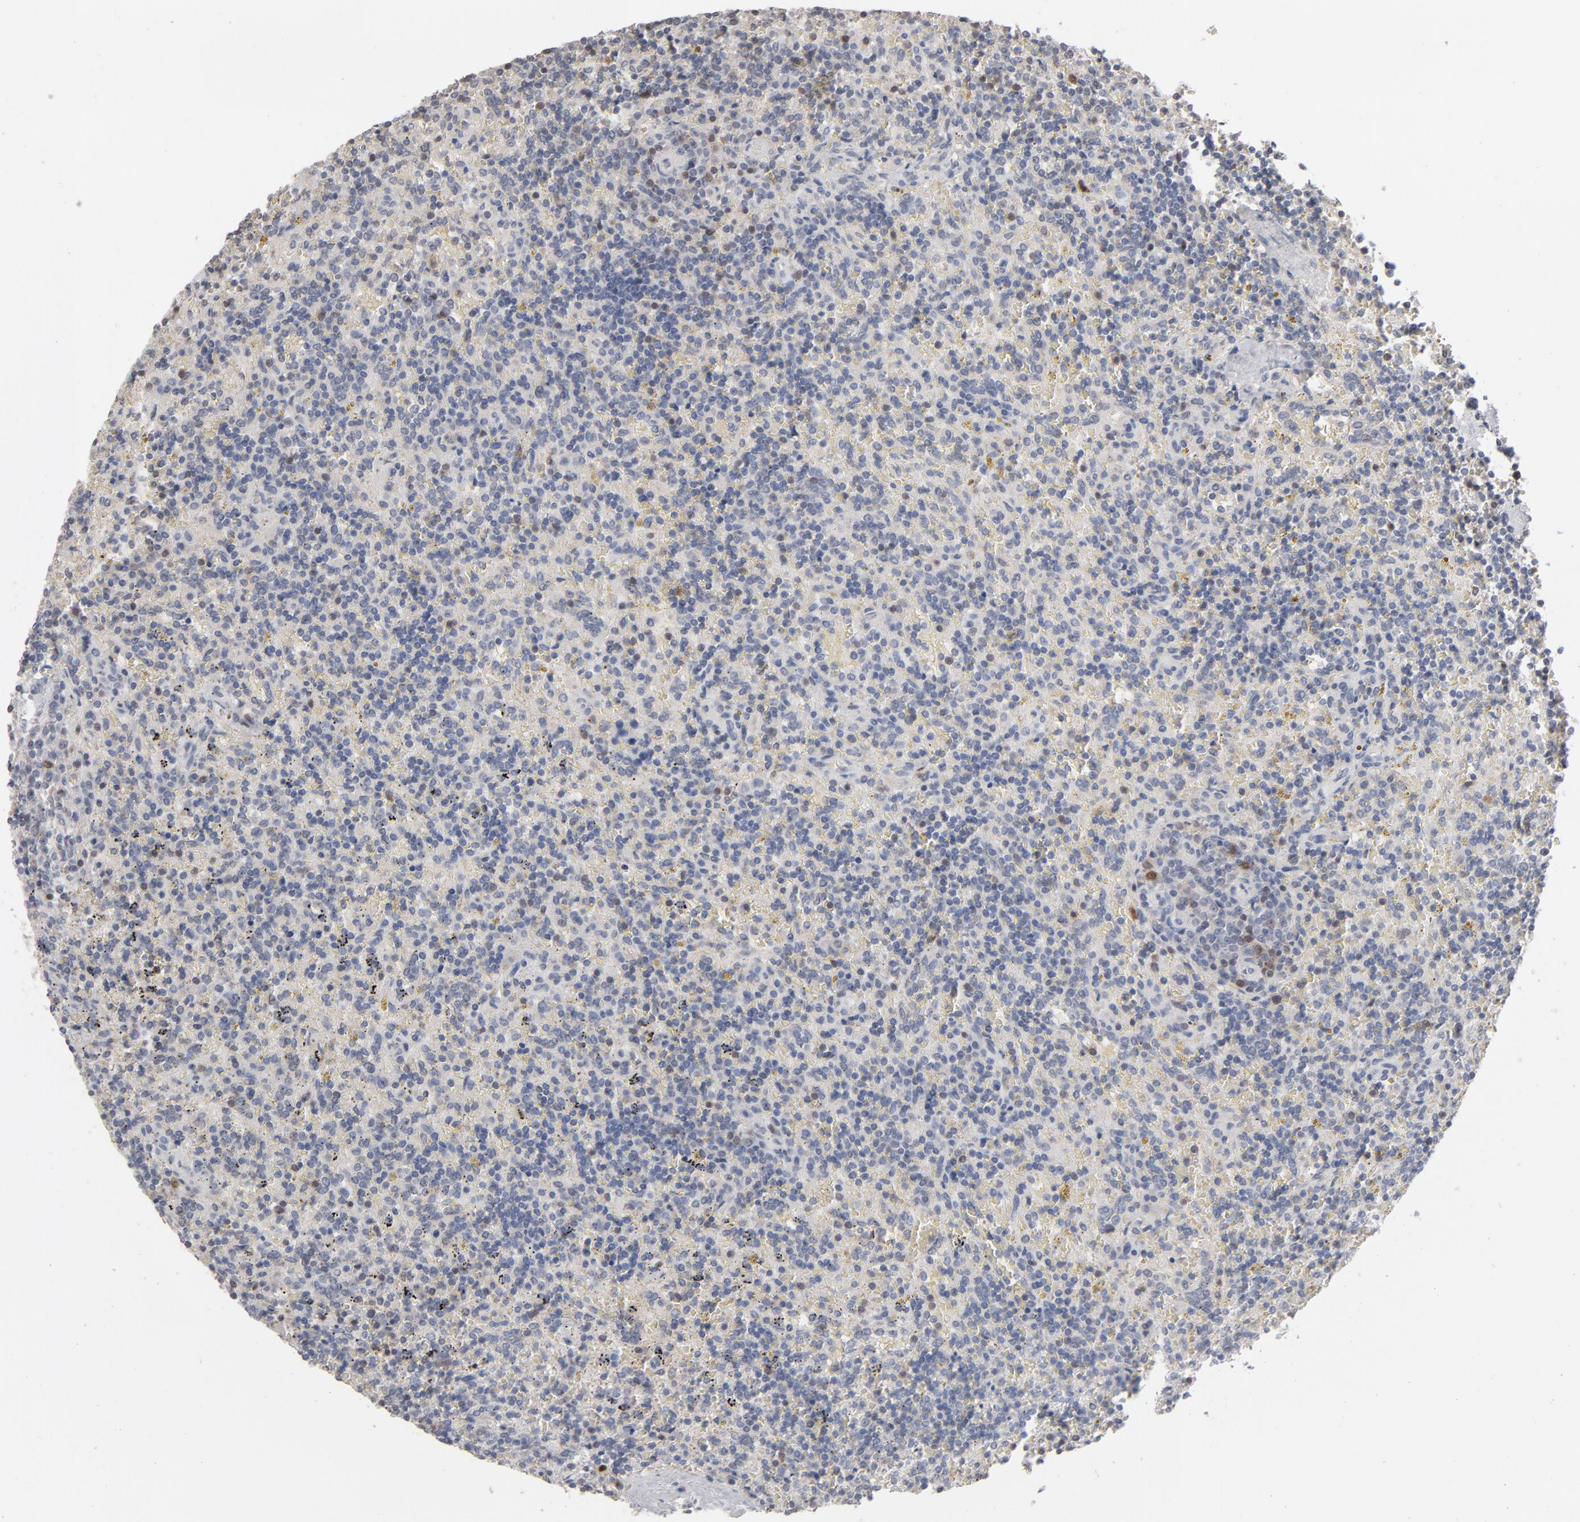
{"staining": {"intensity": "negative", "quantity": "none", "location": "none"}, "tissue": "lymphoma", "cell_type": "Tumor cells", "image_type": "cancer", "snomed": [{"axis": "morphology", "description": "Malignant lymphoma, non-Hodgkin's type, Low grade"}, {"axis": "topography", "description": "Spleen"}], "caption": "Immunohistochemical staining of human malignant lymphoma, non-Hodgkin's type (low-grade) demonstrates no significant staining in tumor cells.", "gene": "STAT4", "patient": {"sex": "male", "age": 67}}